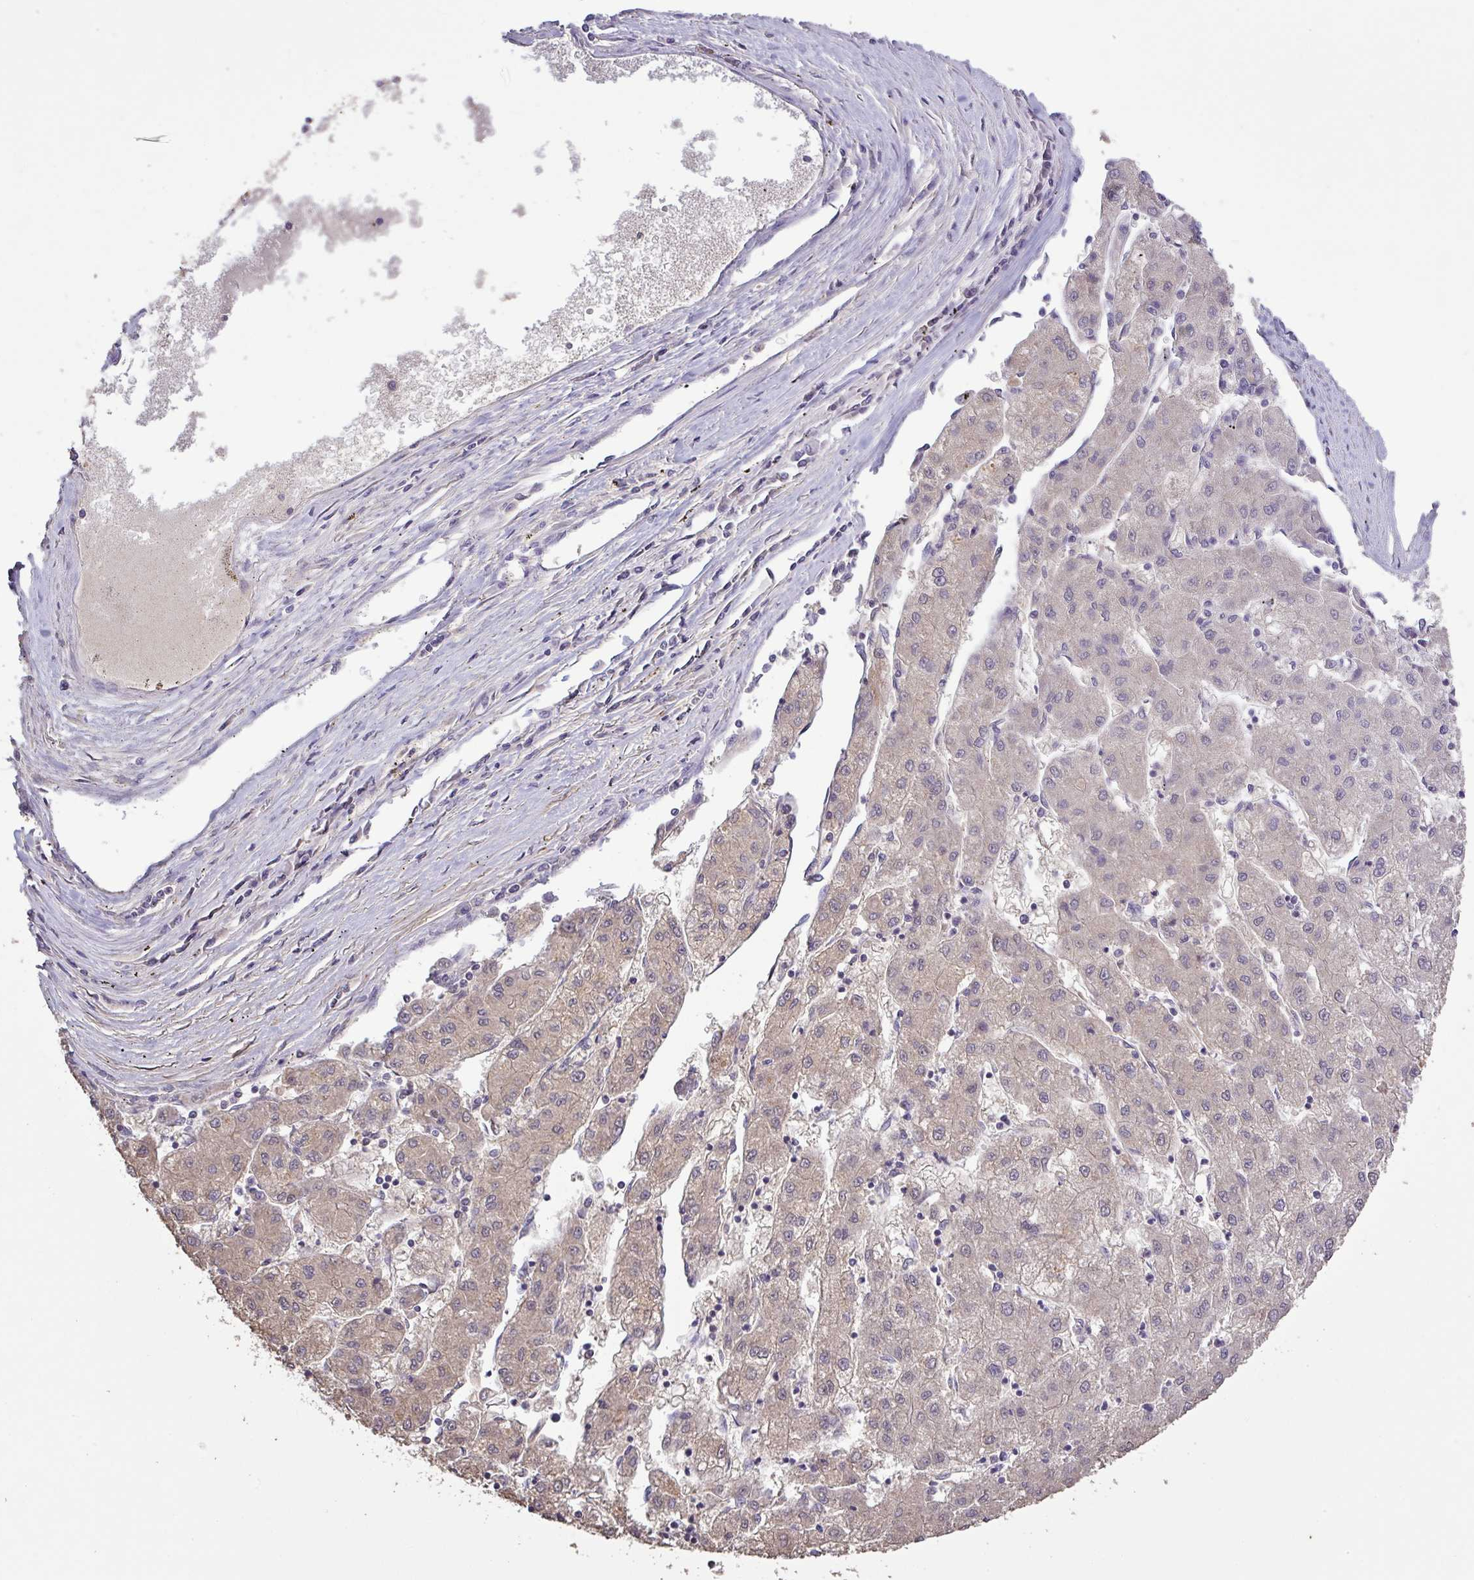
{"staining": {"intensity": "weak", "quantity": "<25%", "location": "cytoplasmic/membranous"}, "tissue": "liver cancer", "cell_type": "Tumor cells", "image_type": "cancer", "snomed": [{"axis": "morphology", "description": "Carcinoma, Hepatocellular, NOS"}, {"axis": "topography", "description": "Liver"}], "caption": "An image of human liver hepatocellular carcinoma is negative for staining in tumor cells.", "gene": "ISLR", "patient": {"sex": "male", "age": 72}}